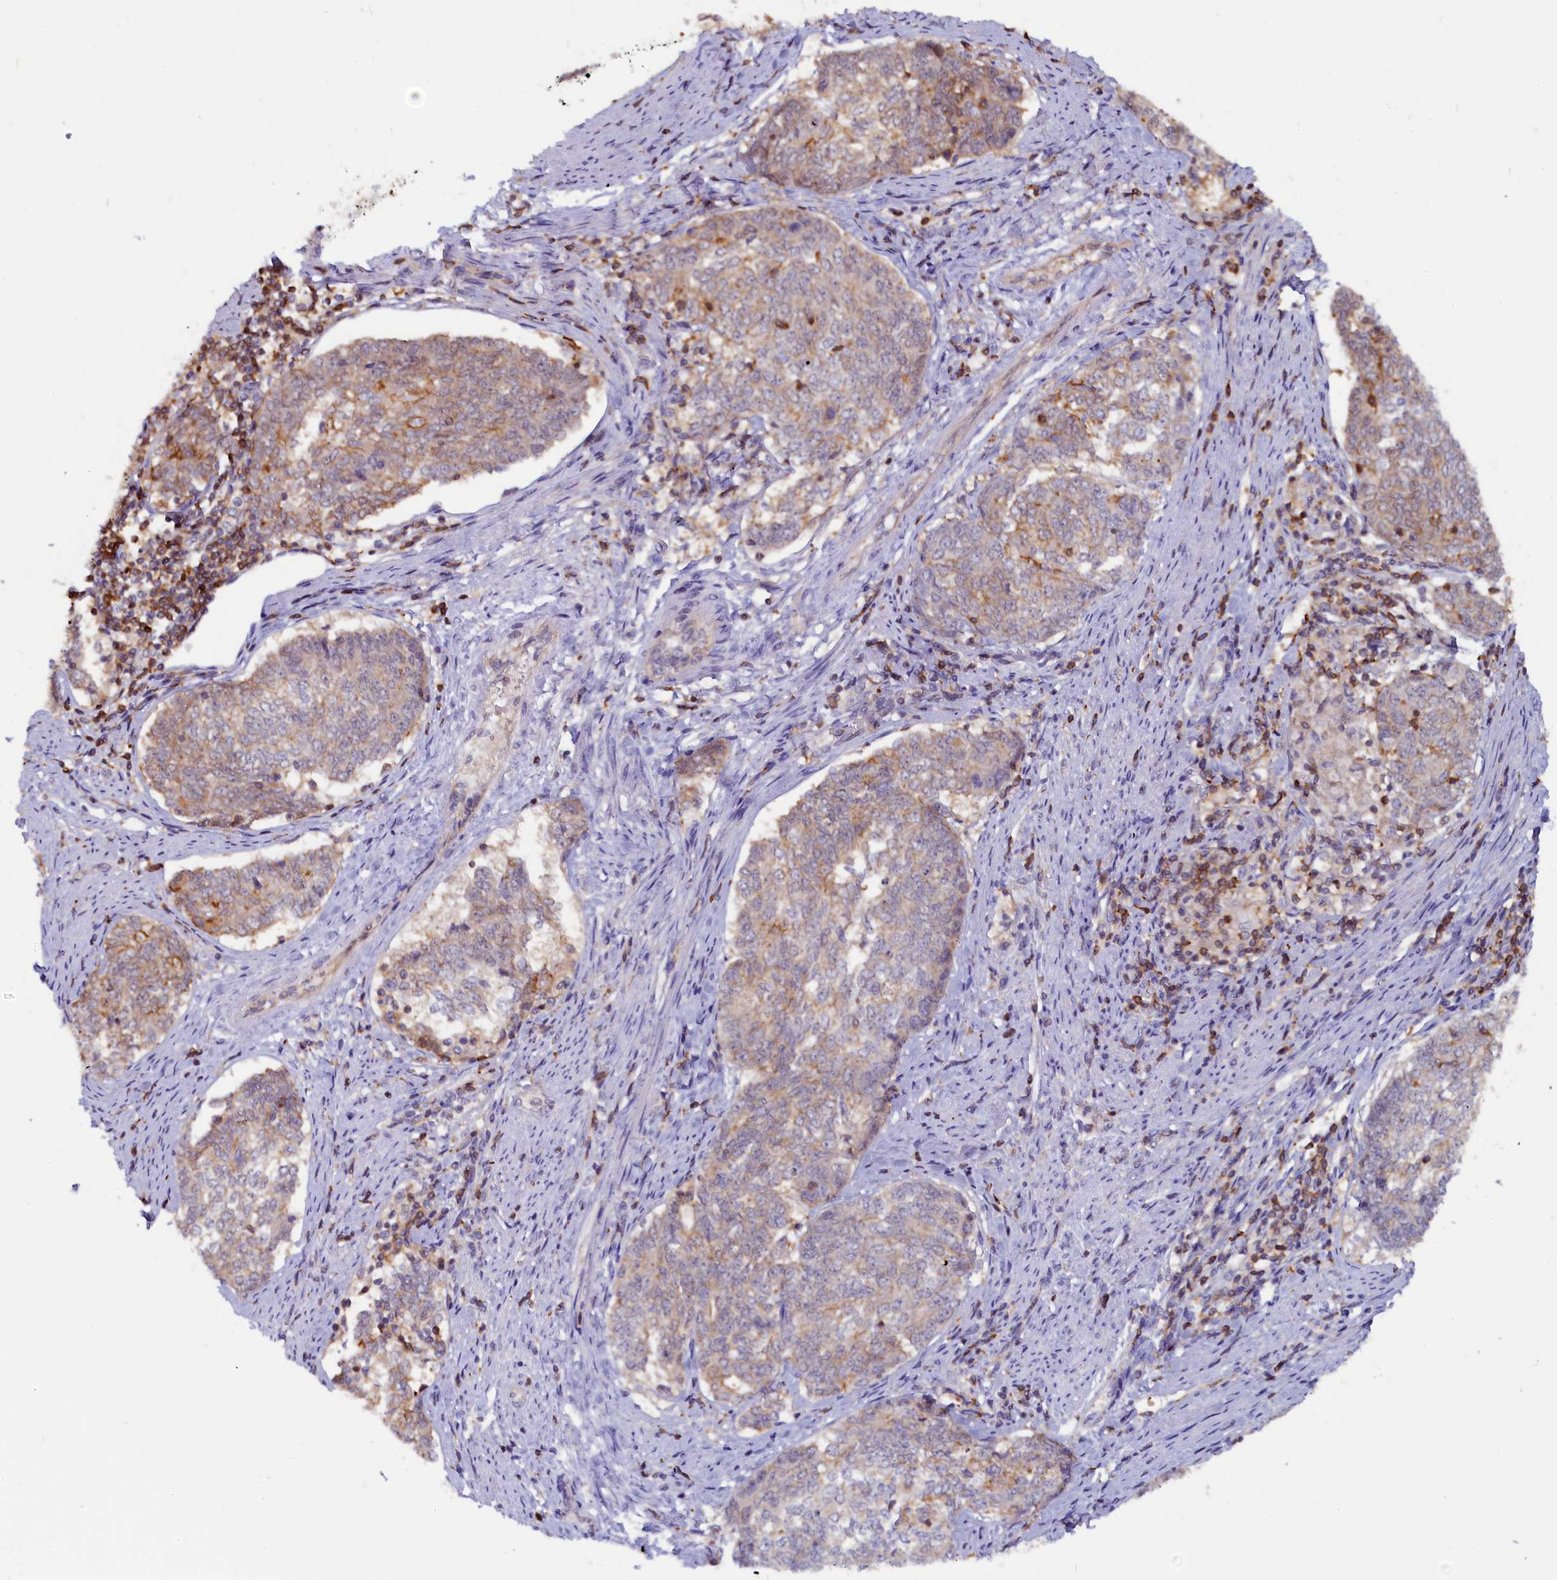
{"staining": {"intensity": "moderate", "quantity": "25%-75%", "location": "cytoplasmic/membranous"}, "tissue": "endometrial cancer", "cell_type": "Tumor cells", "image_type": "cancer", "snomed": [{"axis": "morphology", "description": "Adenocarcinoma, NOS"}, {"axis": "topography", "description": "Endometrium"}], "caption": "A brown stain highlights moderate cytoplasmic/membranous positivity of a protein in human endometrial adenocarcinoma tumor cells.", "gene": "CIAPIN1", "patient": {"sex": "female", "age": 80}}